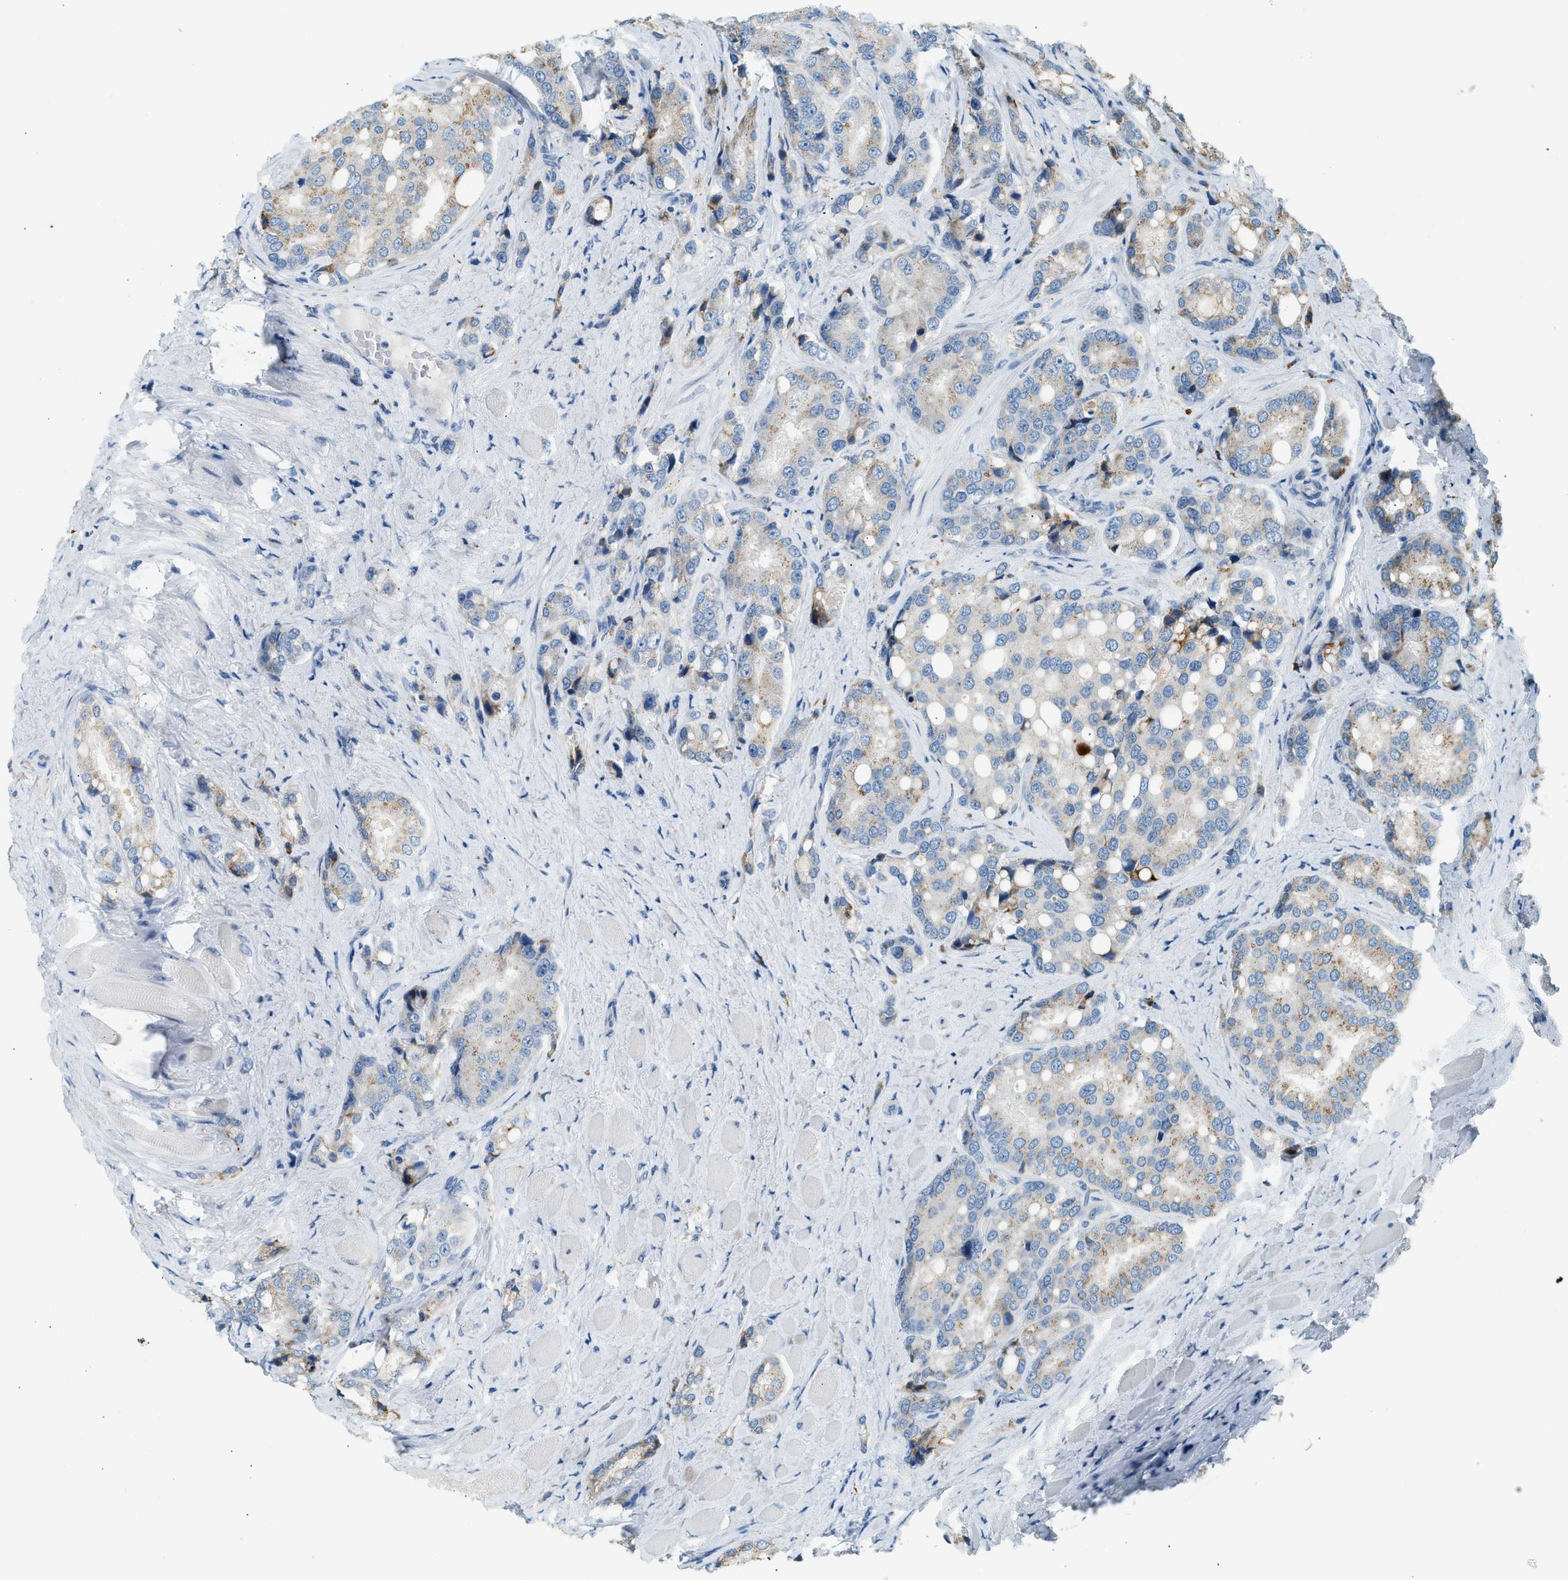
{"staining": {"intensity": "moderate", "quantity": ">75%", "location": "cytoplasmic/membranous"}, "tissue": "prostate cancer", "cell_type": "Tumor cells", "image_type": "cancer", "snomed": [{"axis": "morphology", "description": "Adenocarcinoma, High grade"}, {"axis": "topography", "description": "Prostate"}], "caption": "Protein analysis of prostate cancer tissue demonstrates moderate cytoplasmic/membranous expression in approximately >75% of tumor cells.", "gene": "CTSB", "patient": {"sex": "male", "age": 50}}